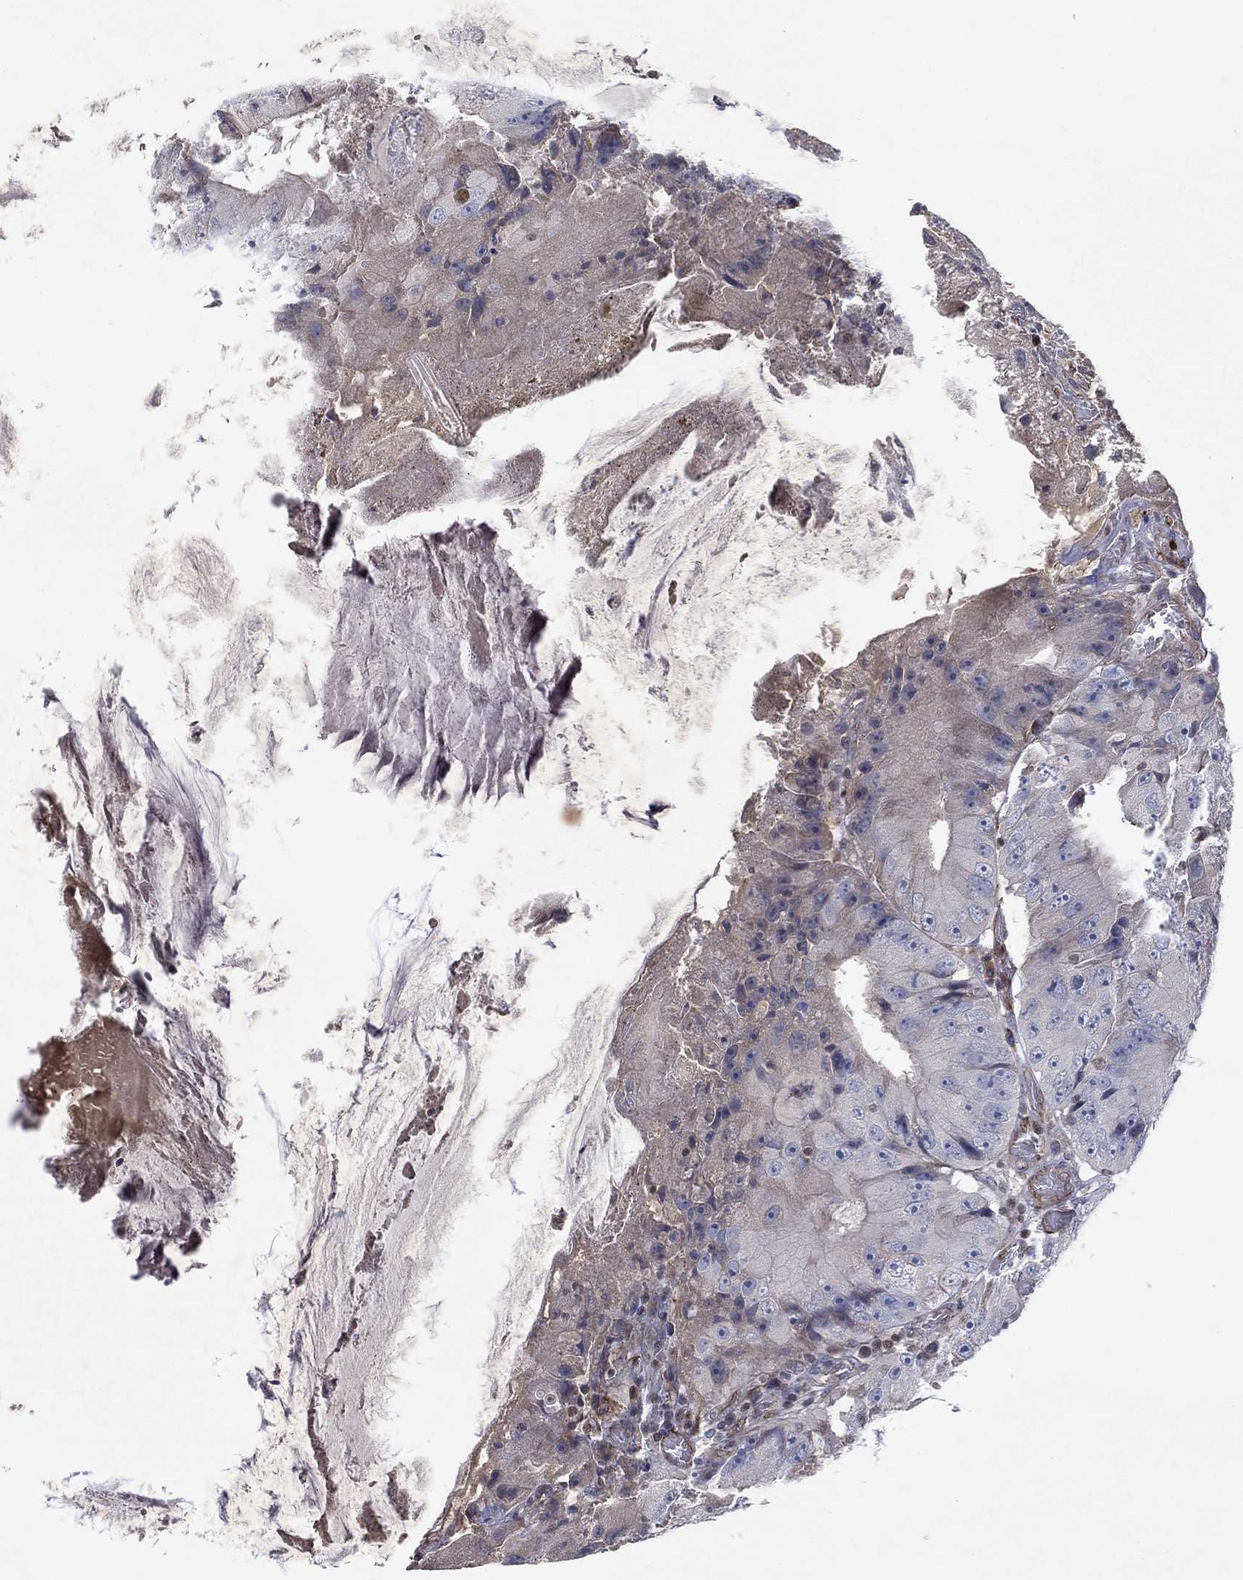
{"staining": {"intensity": "negative", "quantity": "none", "location": "none"}, "tissue": "colorectal cancer", "cell_type": "Tumor cells", "image_type": "cancer", "snomed": [{"axis": "morphology", "description": "Adenocarcinoma, NOS"}, {"axis": "topography", "description": "Colon"}], "caption": "A micrograph of colorectal cancer (adenocarcinoma) stained for a protein exhibits no brown staining in tumor cells.", "gene": "FLI1", "patient": {"sex": "female", "age": 86}}